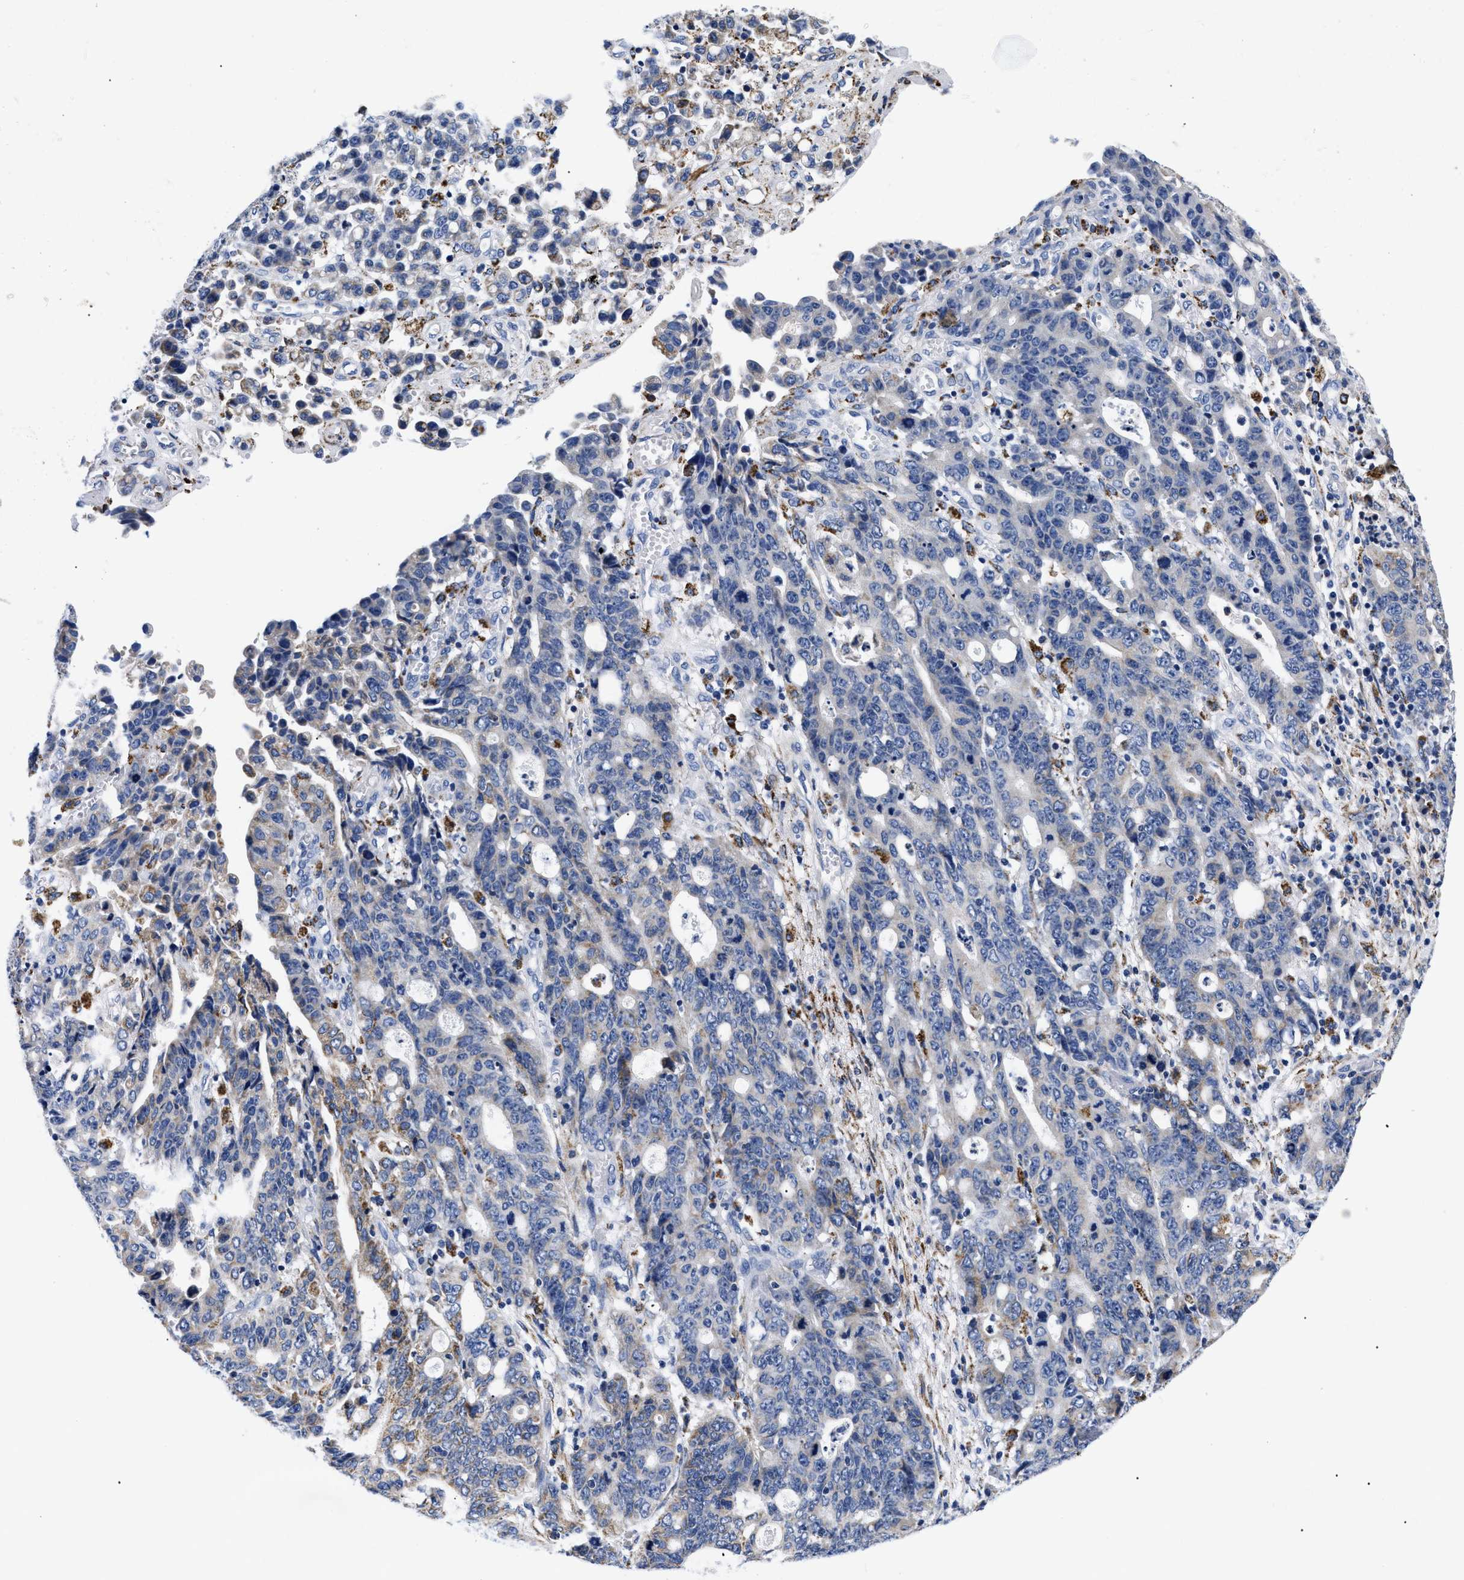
{"staining": {"intensity": "weak", "quantity": "25%-75%", "location": "cytoplasmic/membranous"}, "tissue": "stomach cancer", "cell_type": "Tumor cells", "image_type": "cancer", "snomed": [{"axis": "morphology", "description": "Adenocarcinoma, NOS"}, {"axis": "topography", "description": "Stomach, upper"}], "caption": "Tumor cells show weak cytoplasmic/membranous staining in about 25%-75% of cells in stomach cancer.", "gene": "GPR149", "patient": {"sex": "male", "age": 69}}